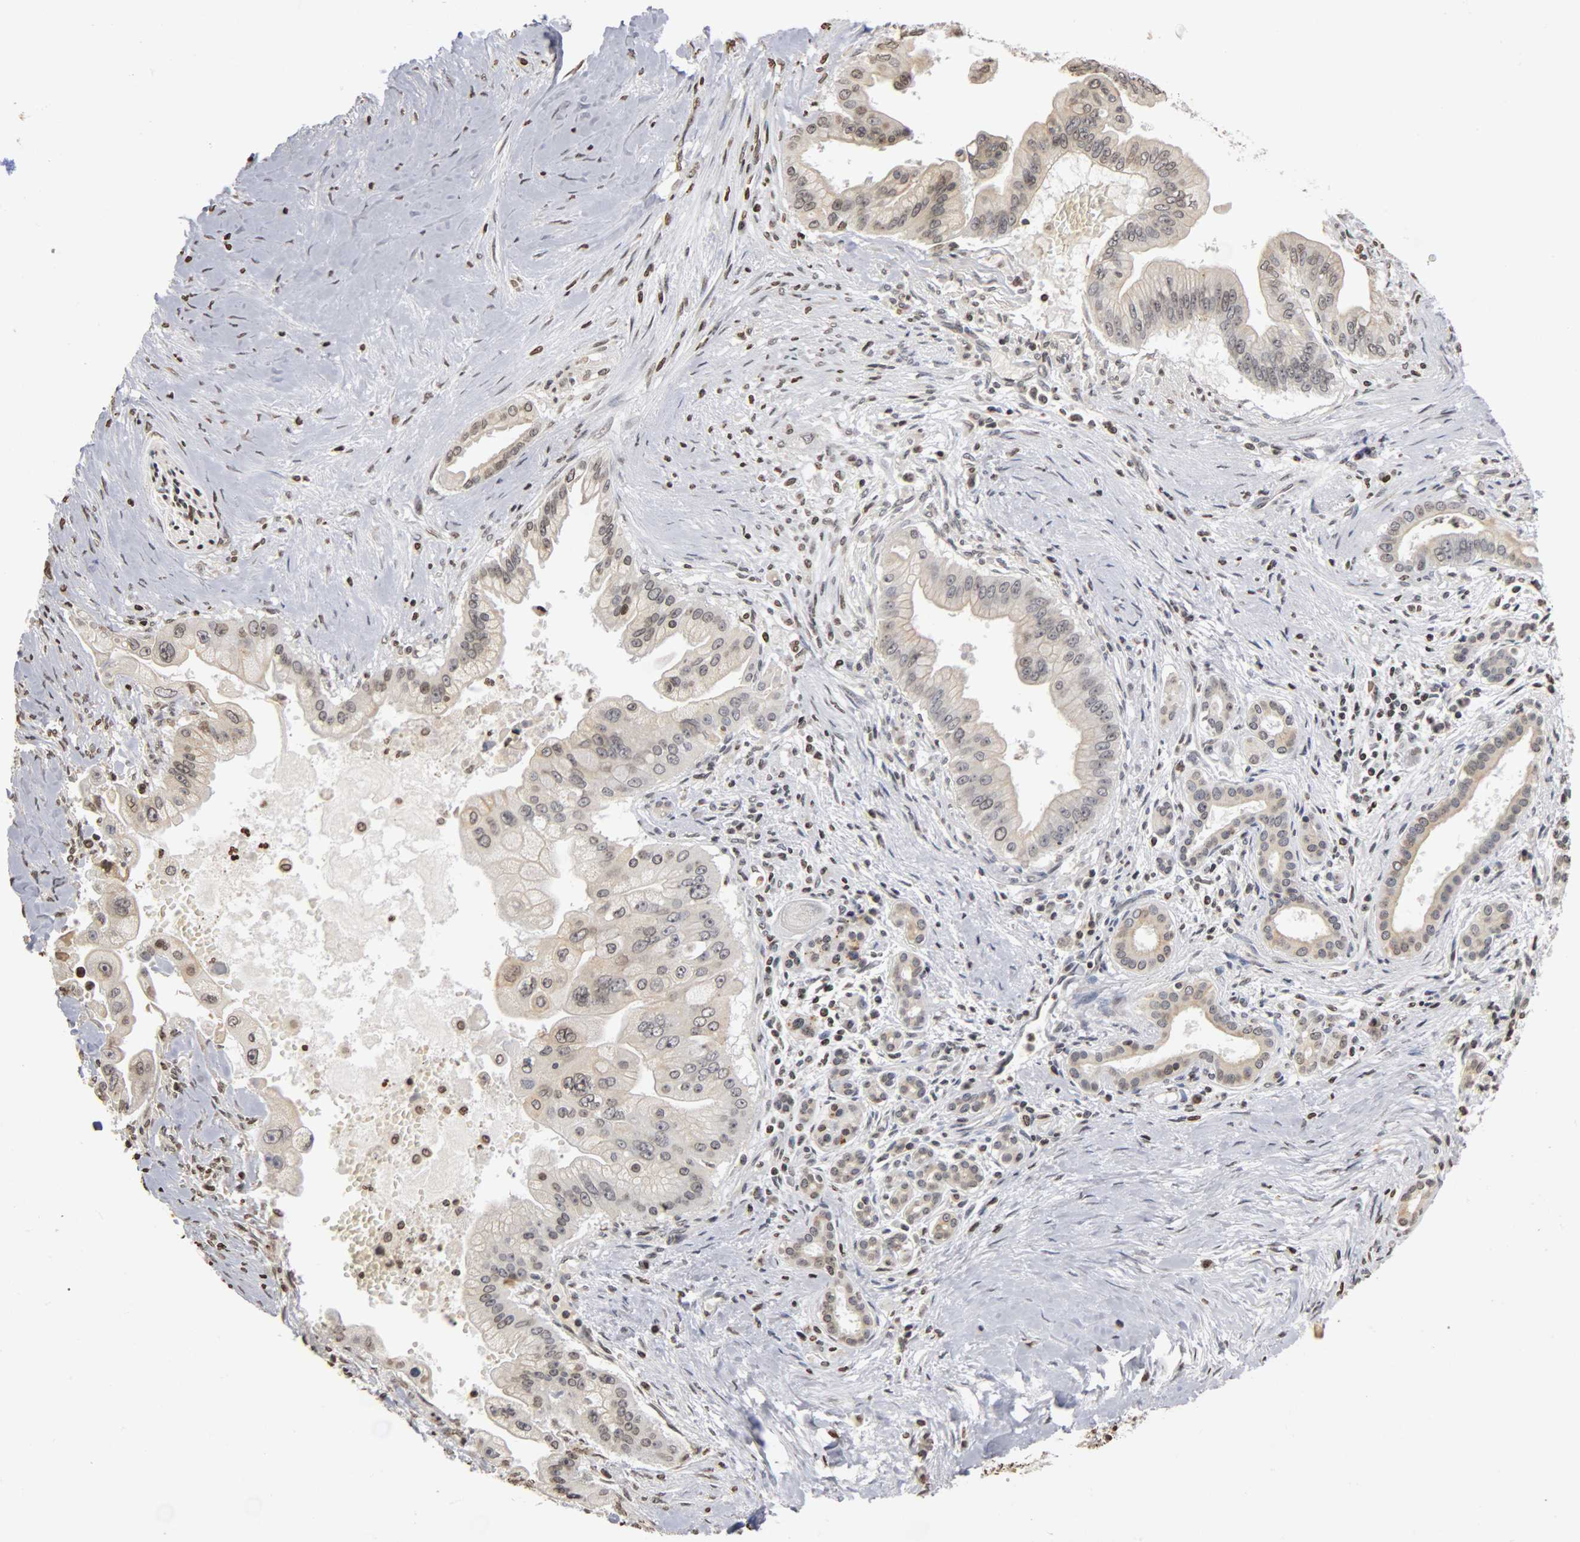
{"staining": {"intensity": "weak", "quantity": "<25%", "location": "nuclear"}, "tissue": "pancreatic cancer", "cell_type": "Tumor cells", "image_type": "cancer", "snomed": [{"axis": "morphology", "description": "Adenocarcinoma, NOS"}, {"axis": "topography", "description": "Pancreas"}], "caption": "The immunohistochemistry histopathology image has no significant expression in tumor cells of pancreatic cancer tissue.", "gene": "ERCC2", "patient": {"sex": "male", "age": 59}}